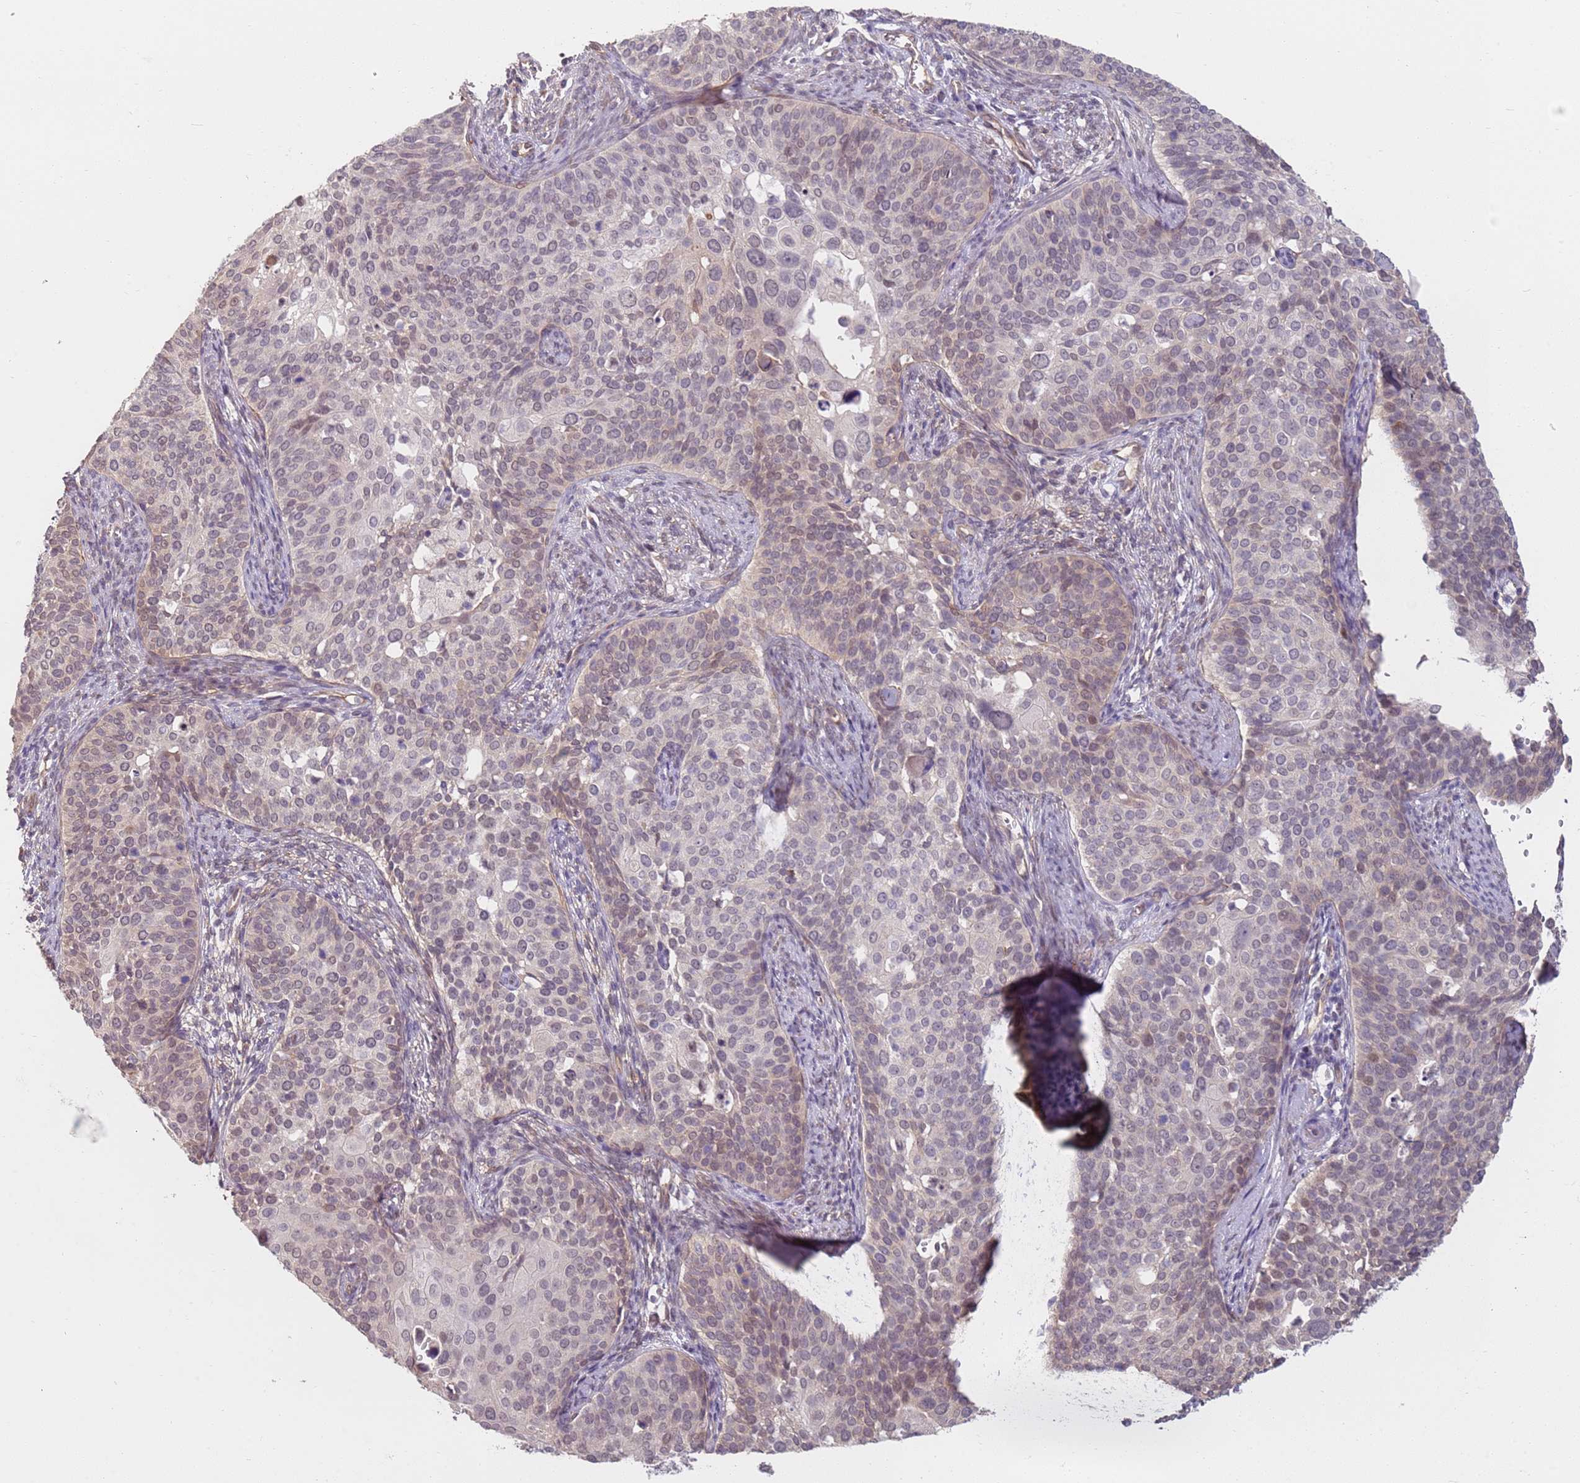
{"staining": {"intensity": "weak", "quantity": "<25%", "location": "nuclear"}, "tissue": "cervical cancer", "cell_type": "Tumor cells", "image_type": "cancer", "snomed": [{"axis": "morphology", "description": "Squamous cell carcinoma, NOS"}, {"axis": "topography", "description": "Cervix"}], "caption": "Cervical cancer was stained to show a protein in brown. There is no significant staining in tumor cells.", "gene": "WDR93", "patient": {"sex": "female", "age": 44}}